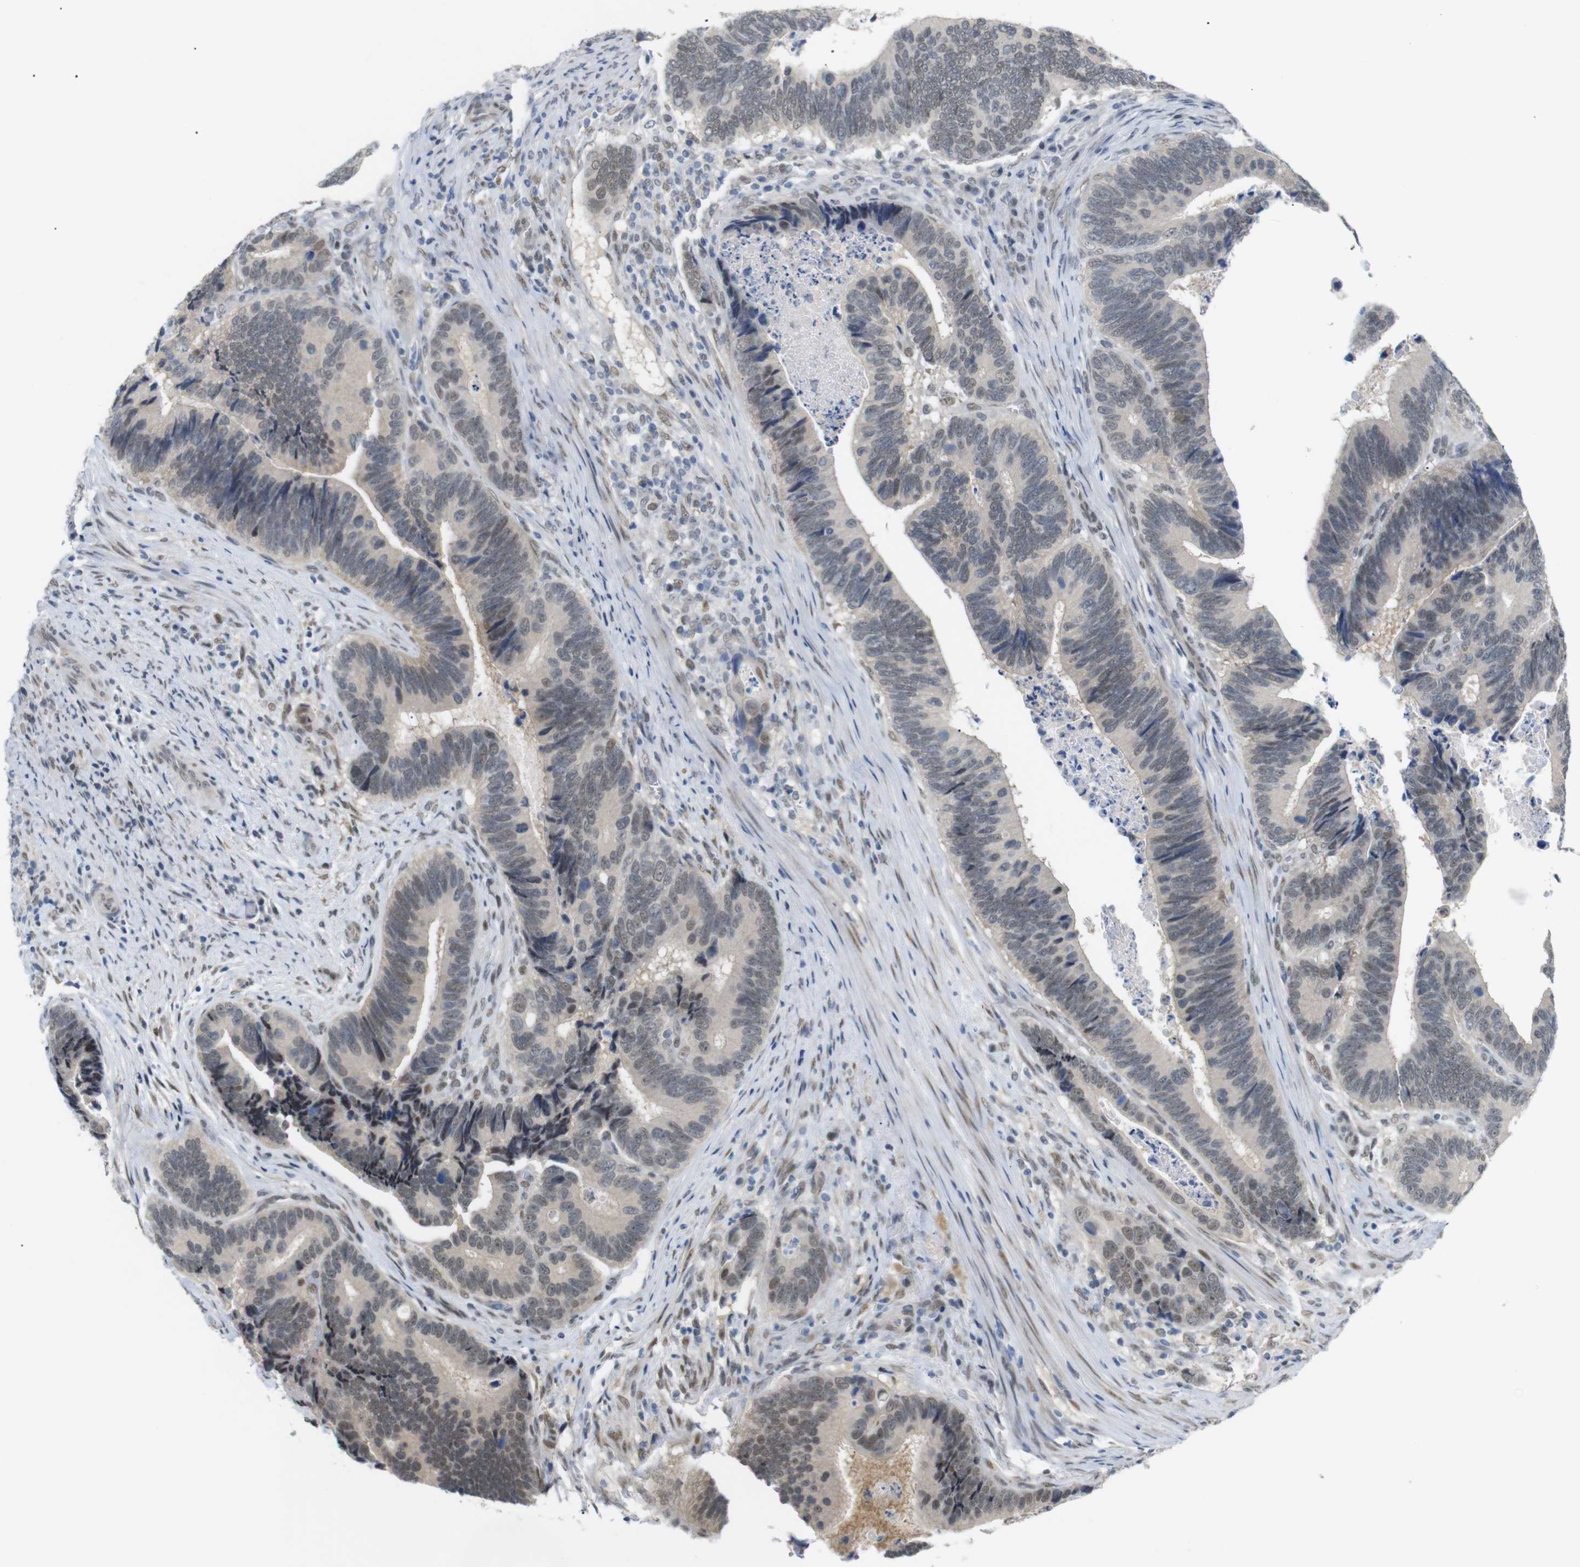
{"staining": {"intensity": "weak", "quantity": "<25%", "location": "nuclear"}, "tissue": "colorectal cancer", "cell_type": "Tumor cells", "image_type": "cancer", "snomed": [{"axis": "morphology", "description": "Inflammation, NOS"}, {"axis": "morphology", "description": "Adenocarcinoma, NOS"}, {"axis": "topography", "description": "Colon"}], "caption": "IHC photomicrograph of neoplastic tissue: human colorectal adenocarcinoma stained with DAB (3,3'-diaminobenzidine) displays no significant protein expression in tumor cells.", "gene": "GPR158", "patient": {"sex": "male", "age": 72}}